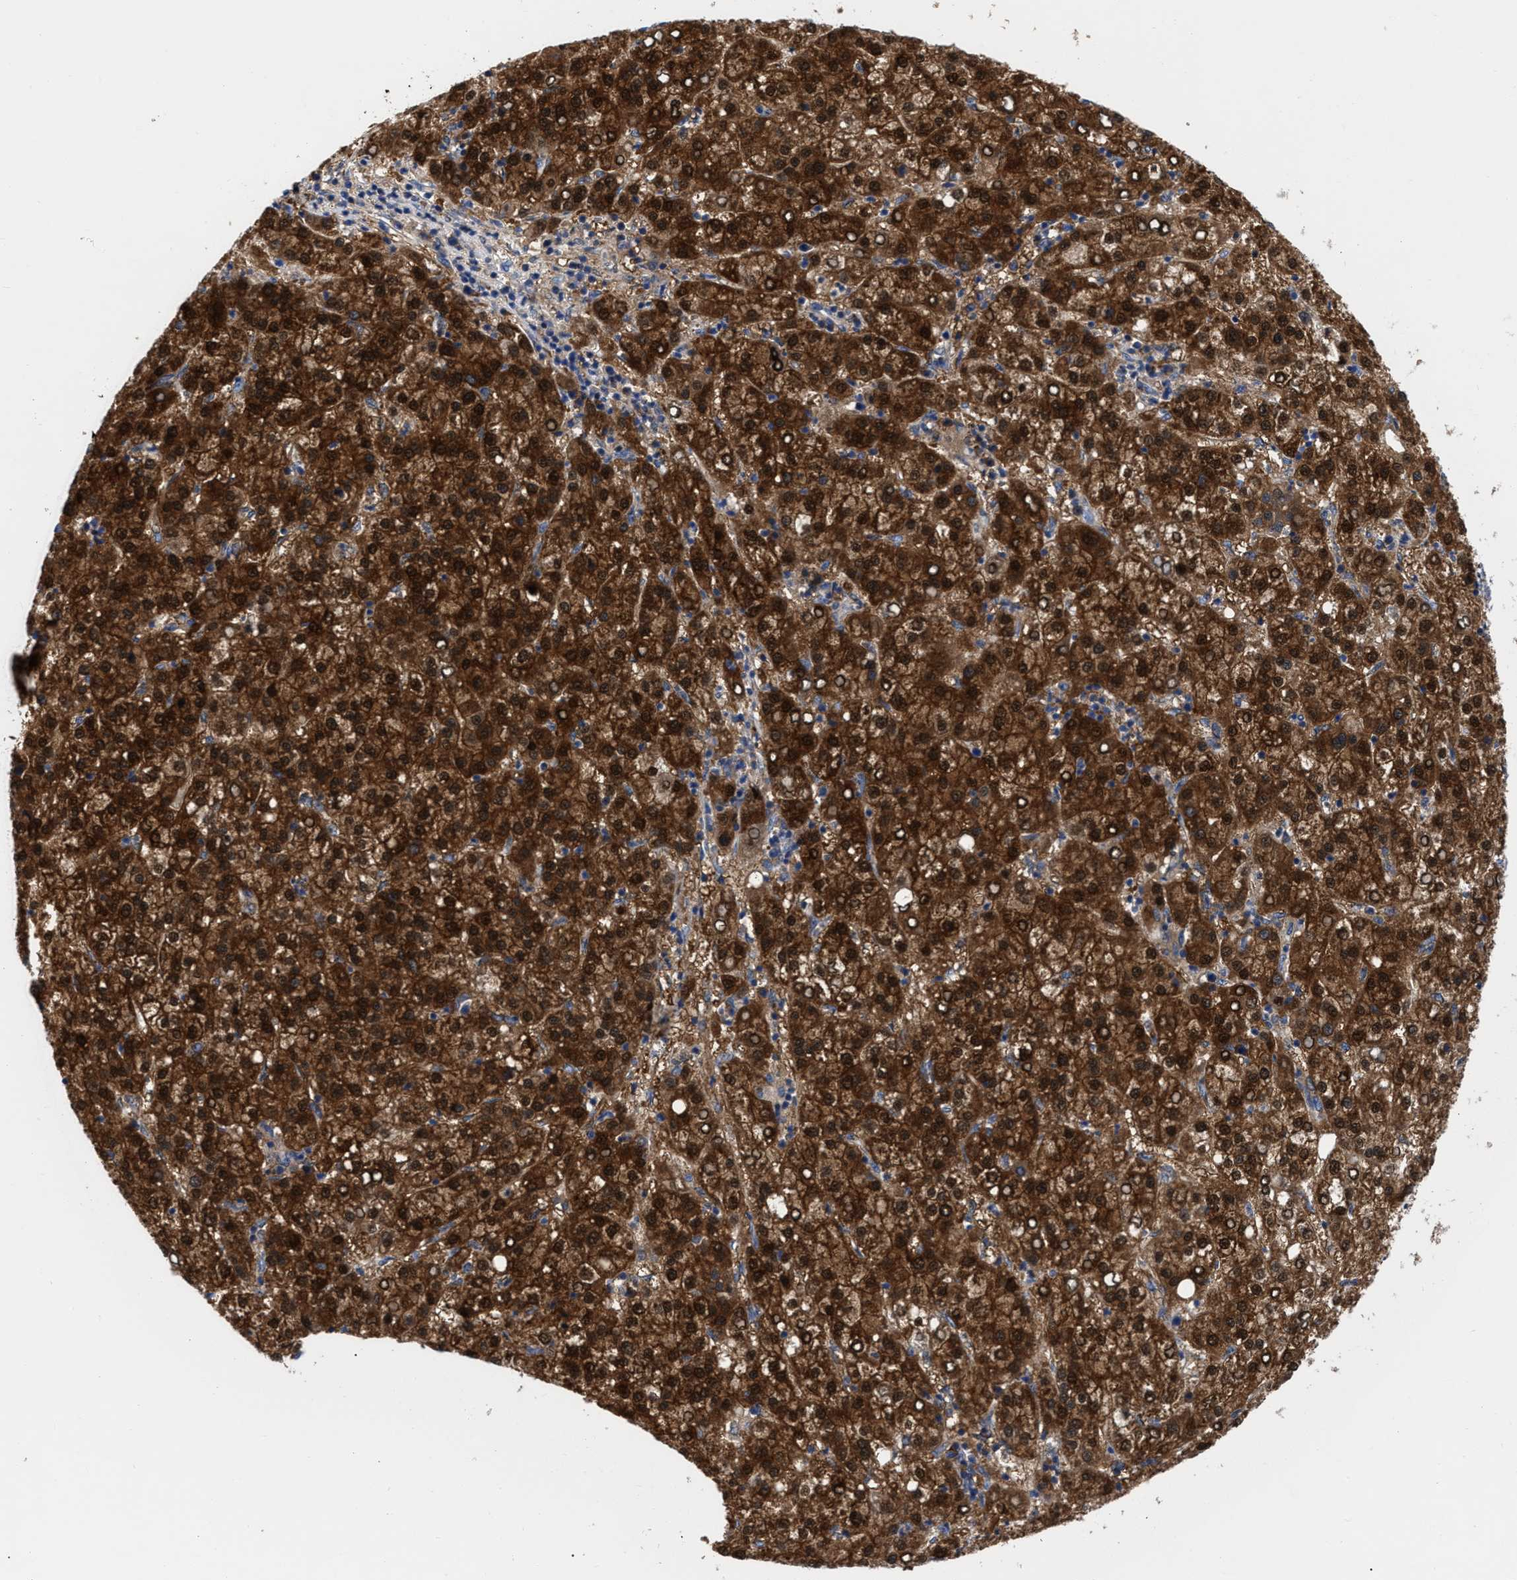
{"staining": {"intensity": "strong", "quantity": ">75%", "location": "cytoplasmic/membranous,nuclear"}, "tissue": "liver cancer", "cell_type": "Tumor cells", "image_type": "cancer", "snomed": [{"axis": "morphology", "description": "Carcinoma, Hepatocellular, NOS"}, {"axis": "topography", "description": "Liver"}], "caption": "Liver cancer (hepatocellular carcinoma) stained with DAB (3,3'-diaminobenzidine) immunohistochemistry exhibits high levels of strong cytoplasmic/membranous and nuclear expression in about >75% of tumor cells. (IHC, brightfield microscopy, high magnification).", "gene": "RBKS", "patient": {"sex": "female", "age": 58}}